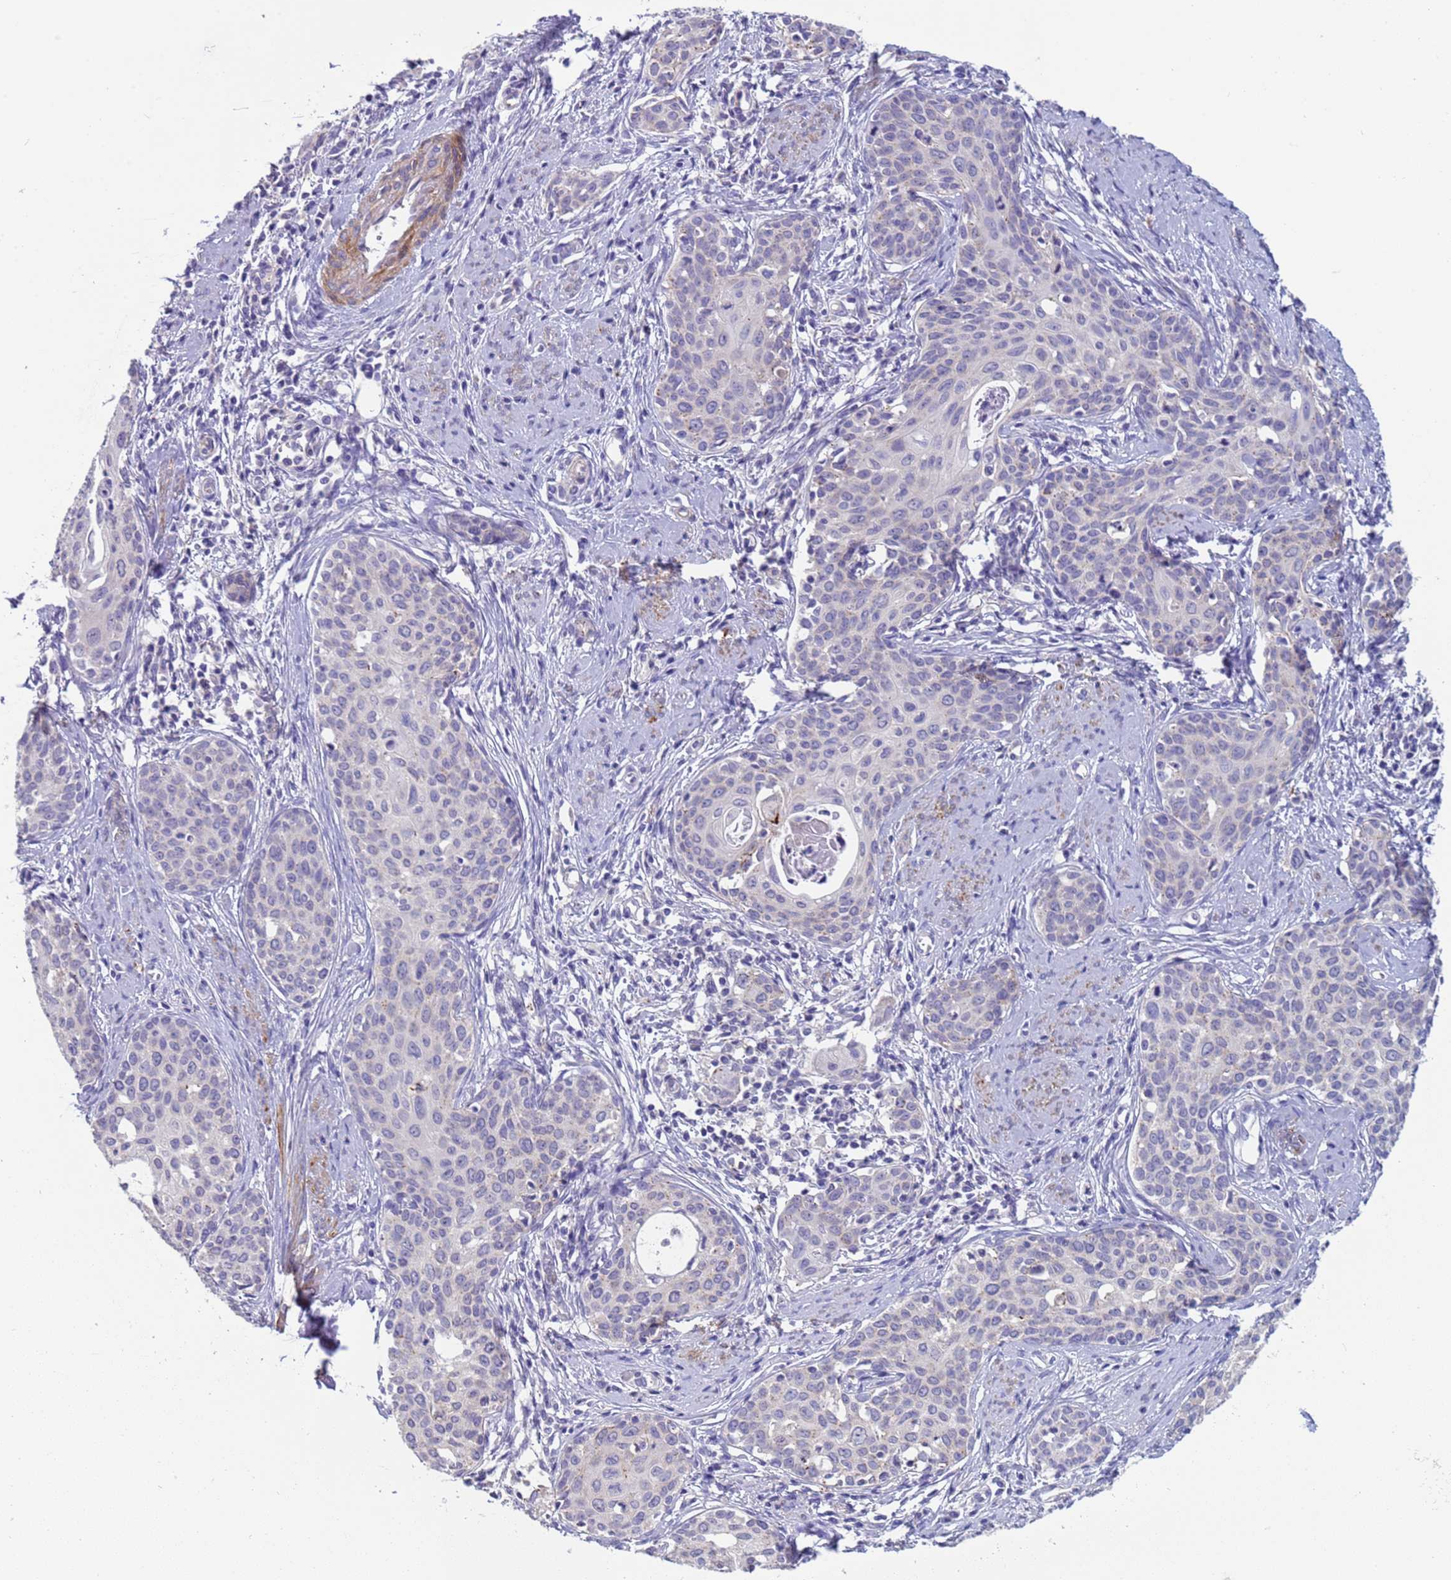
{"staining": {"intensity": "negative", "quantity": "none", "location": "none"}, "tissue": "cervical cancer", "cell_type": "Tumor cells", "image_type": "cancer", "snomed": [{"axis": "morphology", "description": "Squamous cell carcinoma, NOS"}, {"axis": "topography", "description": "Cervix"}], "caption": "Image shows no protein staining in tumor cells of cervical cancer (squamous cell carcinoma) tissue. (Brightfield microscopy of DAB (3,3'-diaminobenzidine) IHC at high magnification).", "gene": "KBTBD3", "patient": {"sex": "female", "age": 46}}